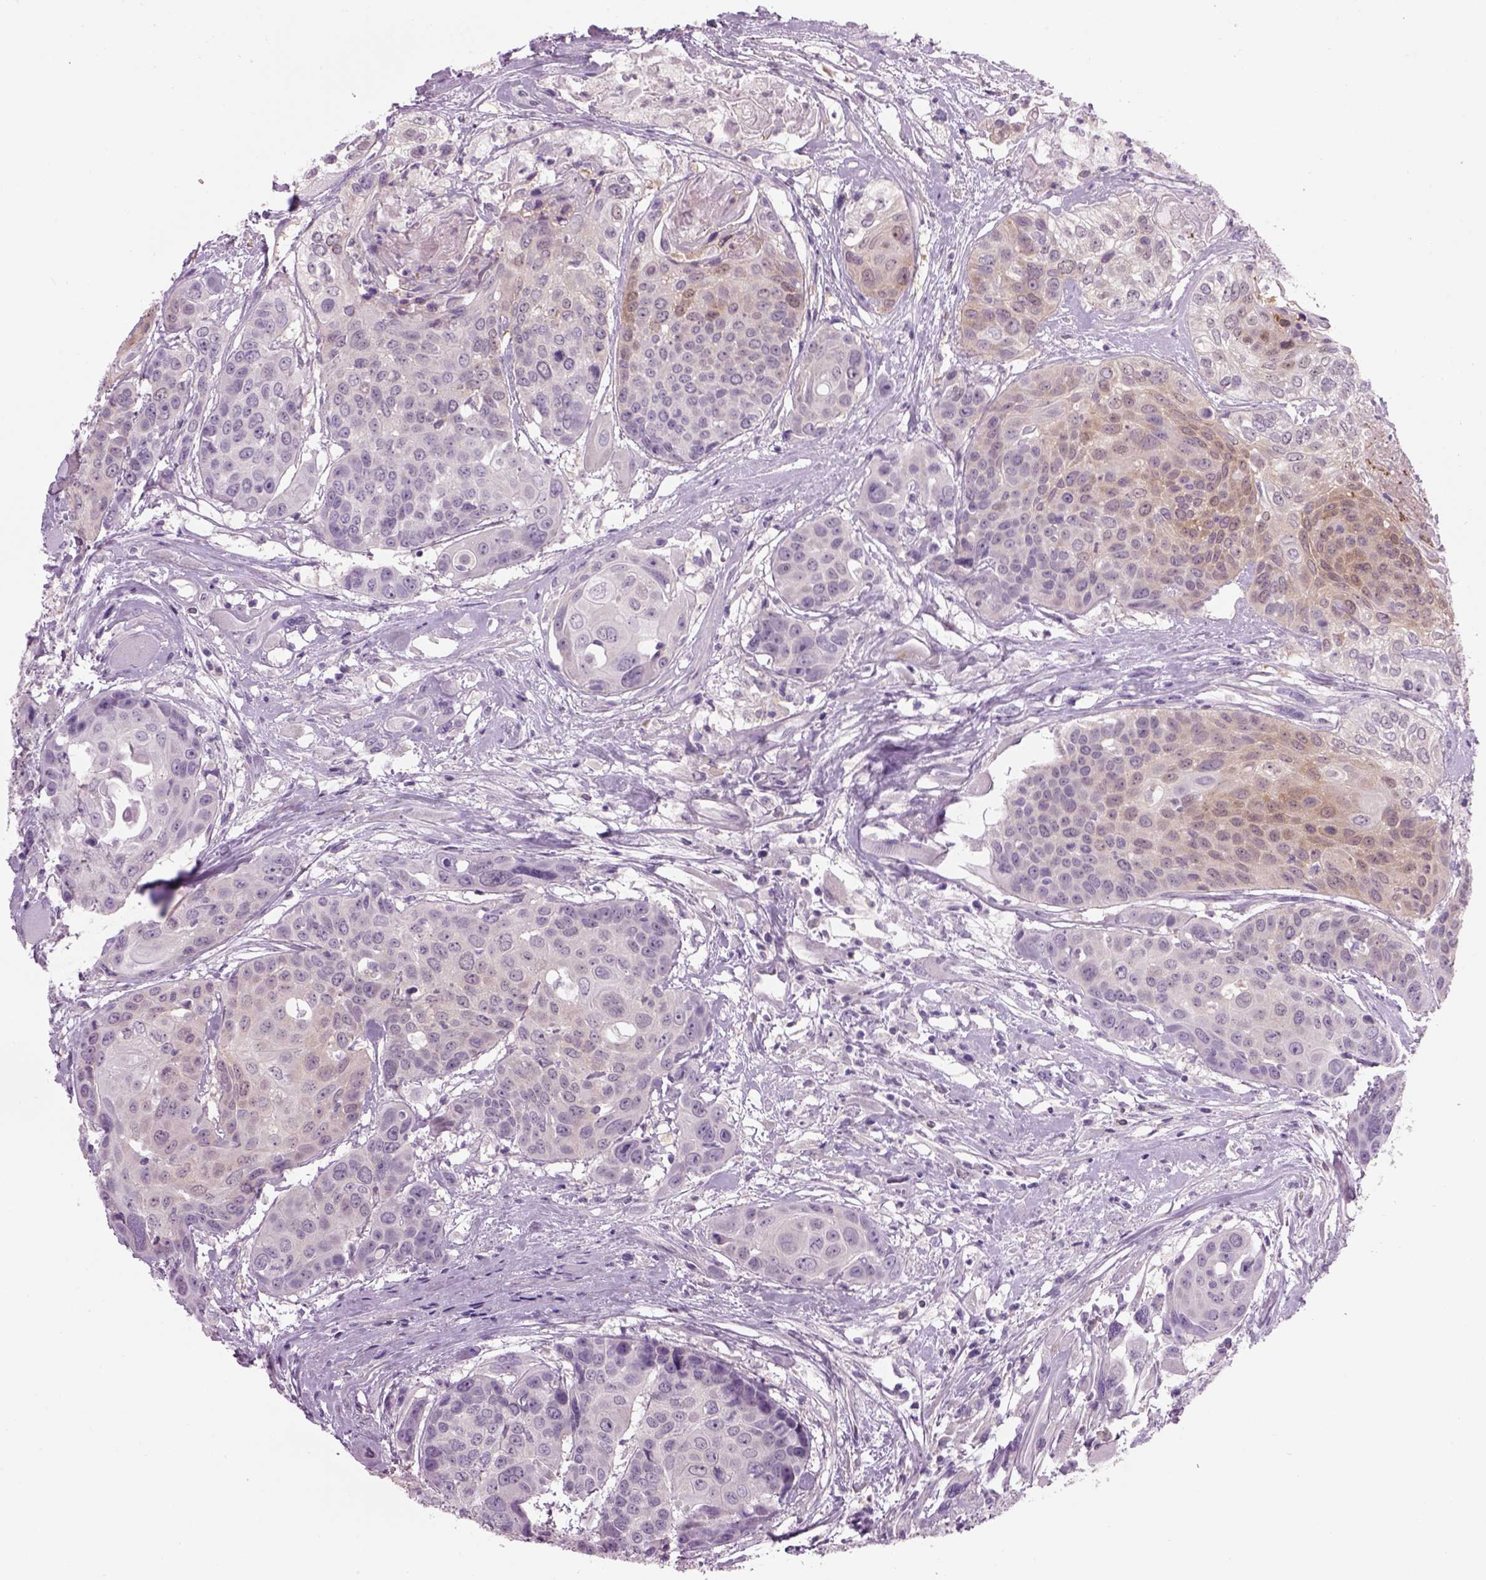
{"staining": {"intensity": "weak", "quantity": "<25%", "location": "cytoplasmic/membranous"}, "tissue": "head and neck cancer", "cell_type": "Tumor cells", "image_type": "cancer", "snomed": [{"axis": "morphology", "description": "Squamous cell carcinoma, NOS"}, {"axis": "topography", "description": "Oral tissue"}, {"axis": "topography", "description": "Head-Neck"}], "caption": "This is an immunohistochemistry (IHC) histopathology image of head and neck cancer (squamous cell carcinoma). There is no expression in tumor cells.", "gene": "MDH1B", "patient": {"sex": "male", "age": 56}}